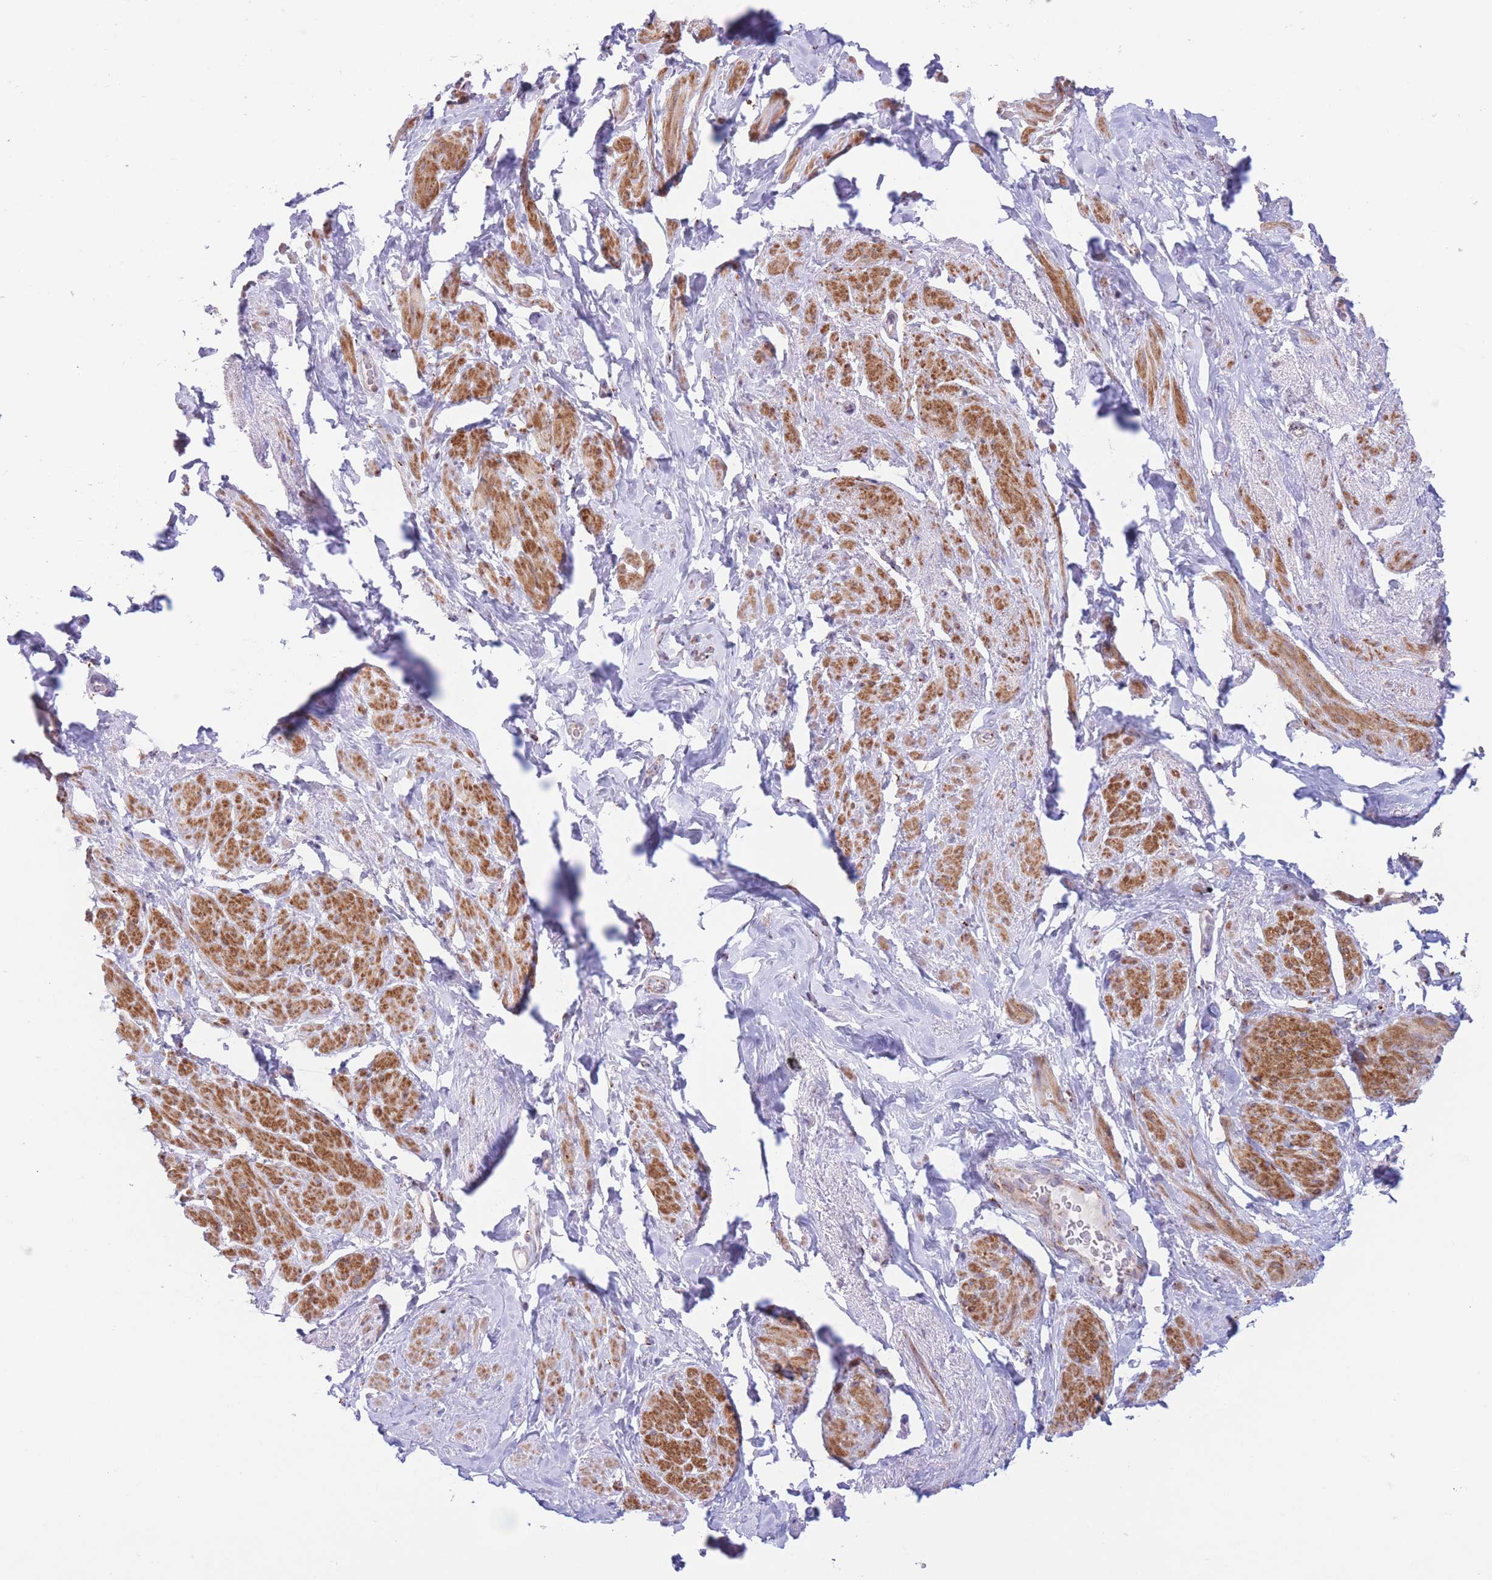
{"staining": {"intensity": "moderate", "quantity": "25%-75%", "location": "cytoplasmic/membranous"}, "tissue": "smooth muscle", "cell_type": "Smooth muscle cells", "image_type": "normal", "snomed": [{"axis": "morphology", "description": "Normal tissue, NOS"}, {"axis": "topography", "description": "Smooth muscle"}, {"axis": "topography", "description": "Peripheral nerve tissue"}], "caption": "The image displays immunohistochemical staining of benign smooth muscle. There is moderate cytoplasmic/membranous positivity is seen in about 25%-75% of smooth muscle cells.", "gene": "MPND", "patient": {"sex": "male", "age": 69}}